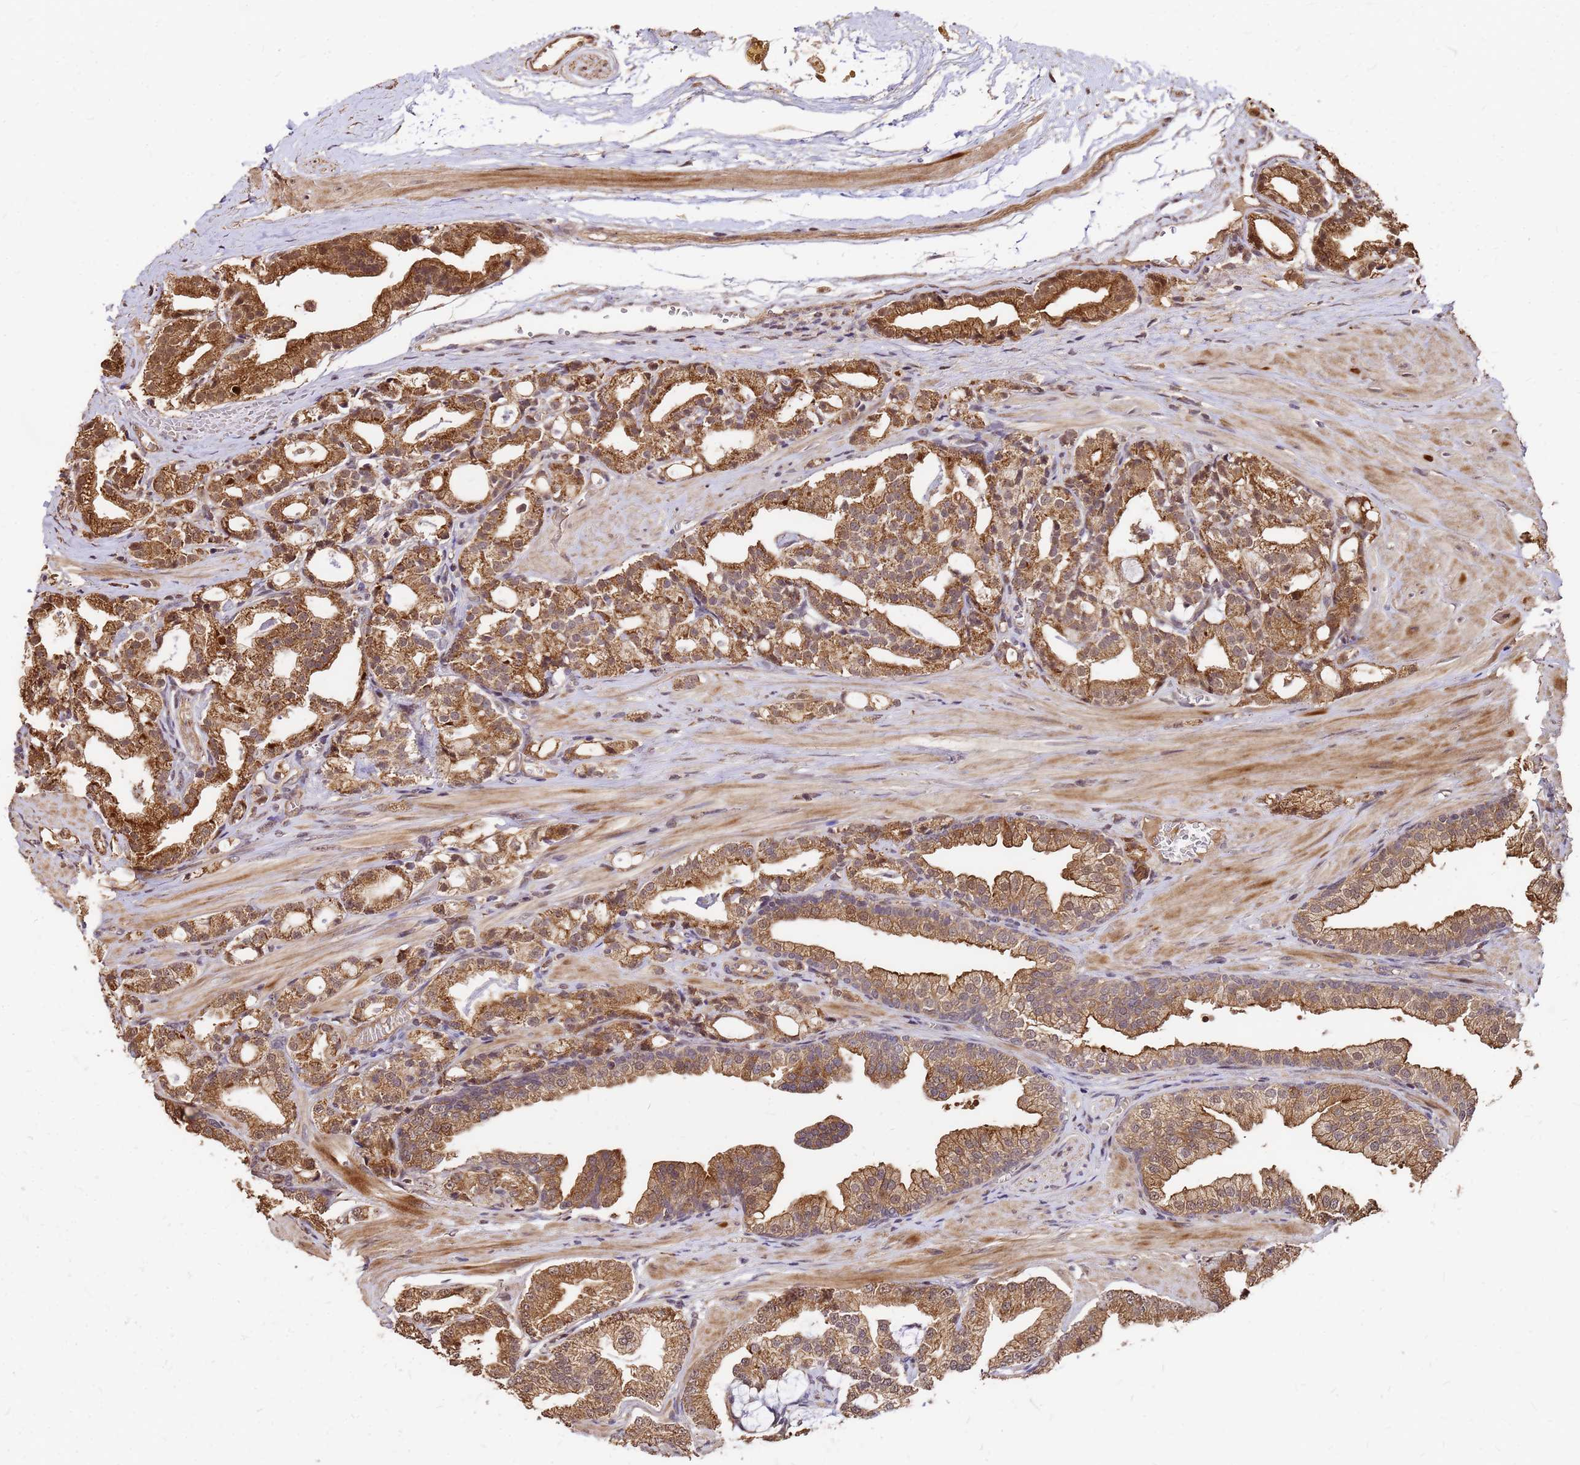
{"staining": {"intensity": "moderate", "quantity": ">75%", "location": "cytoplasmic/membranous,nuclear"}, "tissue": "prostate cancer", "cell_type": "Tumor cells", "image_type": "cancer", "snomed": [{"axis": "morphology", "description": "Adenocarcinoma, High grade"}, {"axis": "topography", "description": "Prostate"}], "caption": "Moderate cytoplasmic/membranous and nuclear protein expression is appreciated in about >75% of tumor cells in adenocarcinoma (high-grade) (prostate). (Stains: DAB in brown, nuclei in blue, Microscopy: brightfield microscopy at high magnification).", "gene": "GPATCH8", "patient": {"sex": "male", "age": 71}}